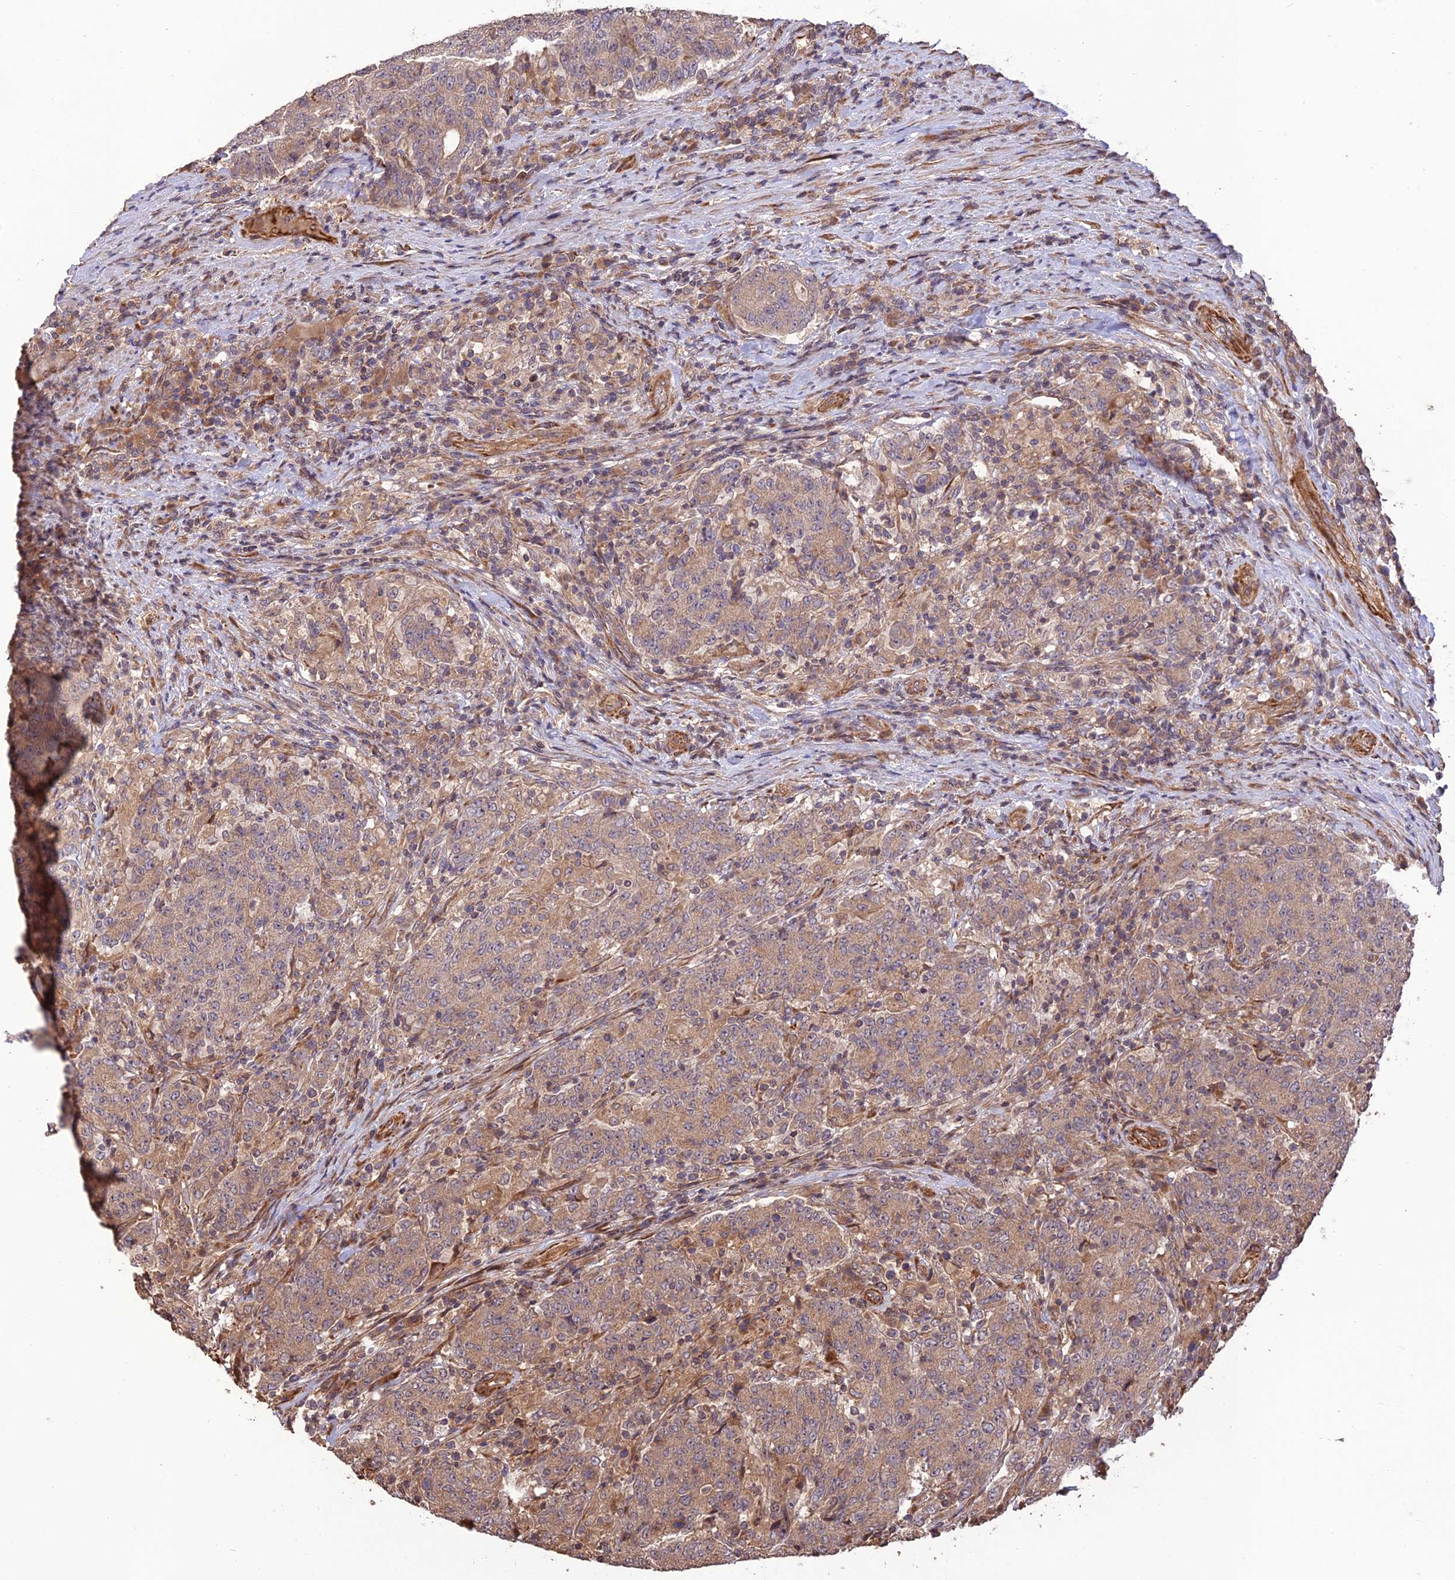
{"staining": {"intensity": "moderate", "quantity": ">75%", "location": "cytoplasmic/membranous"}, "tissue": "colorectal cancer", "cell_type": "Tumor cells", "image_type": "cancer", "snomed": [{"axis": "morphology", "description": "Adenocarcinoma, NOS"}, {"axis": "topography", "description": "Colon"}], "caption": "Protein expression analysis of human adenocarcinoma (colorectal) reveals moderate cytoplasmic/membranous expression in about >75% of tumor cells.", "gene": "CREBL2", "patient": {"sex": "female", "age": 75}}